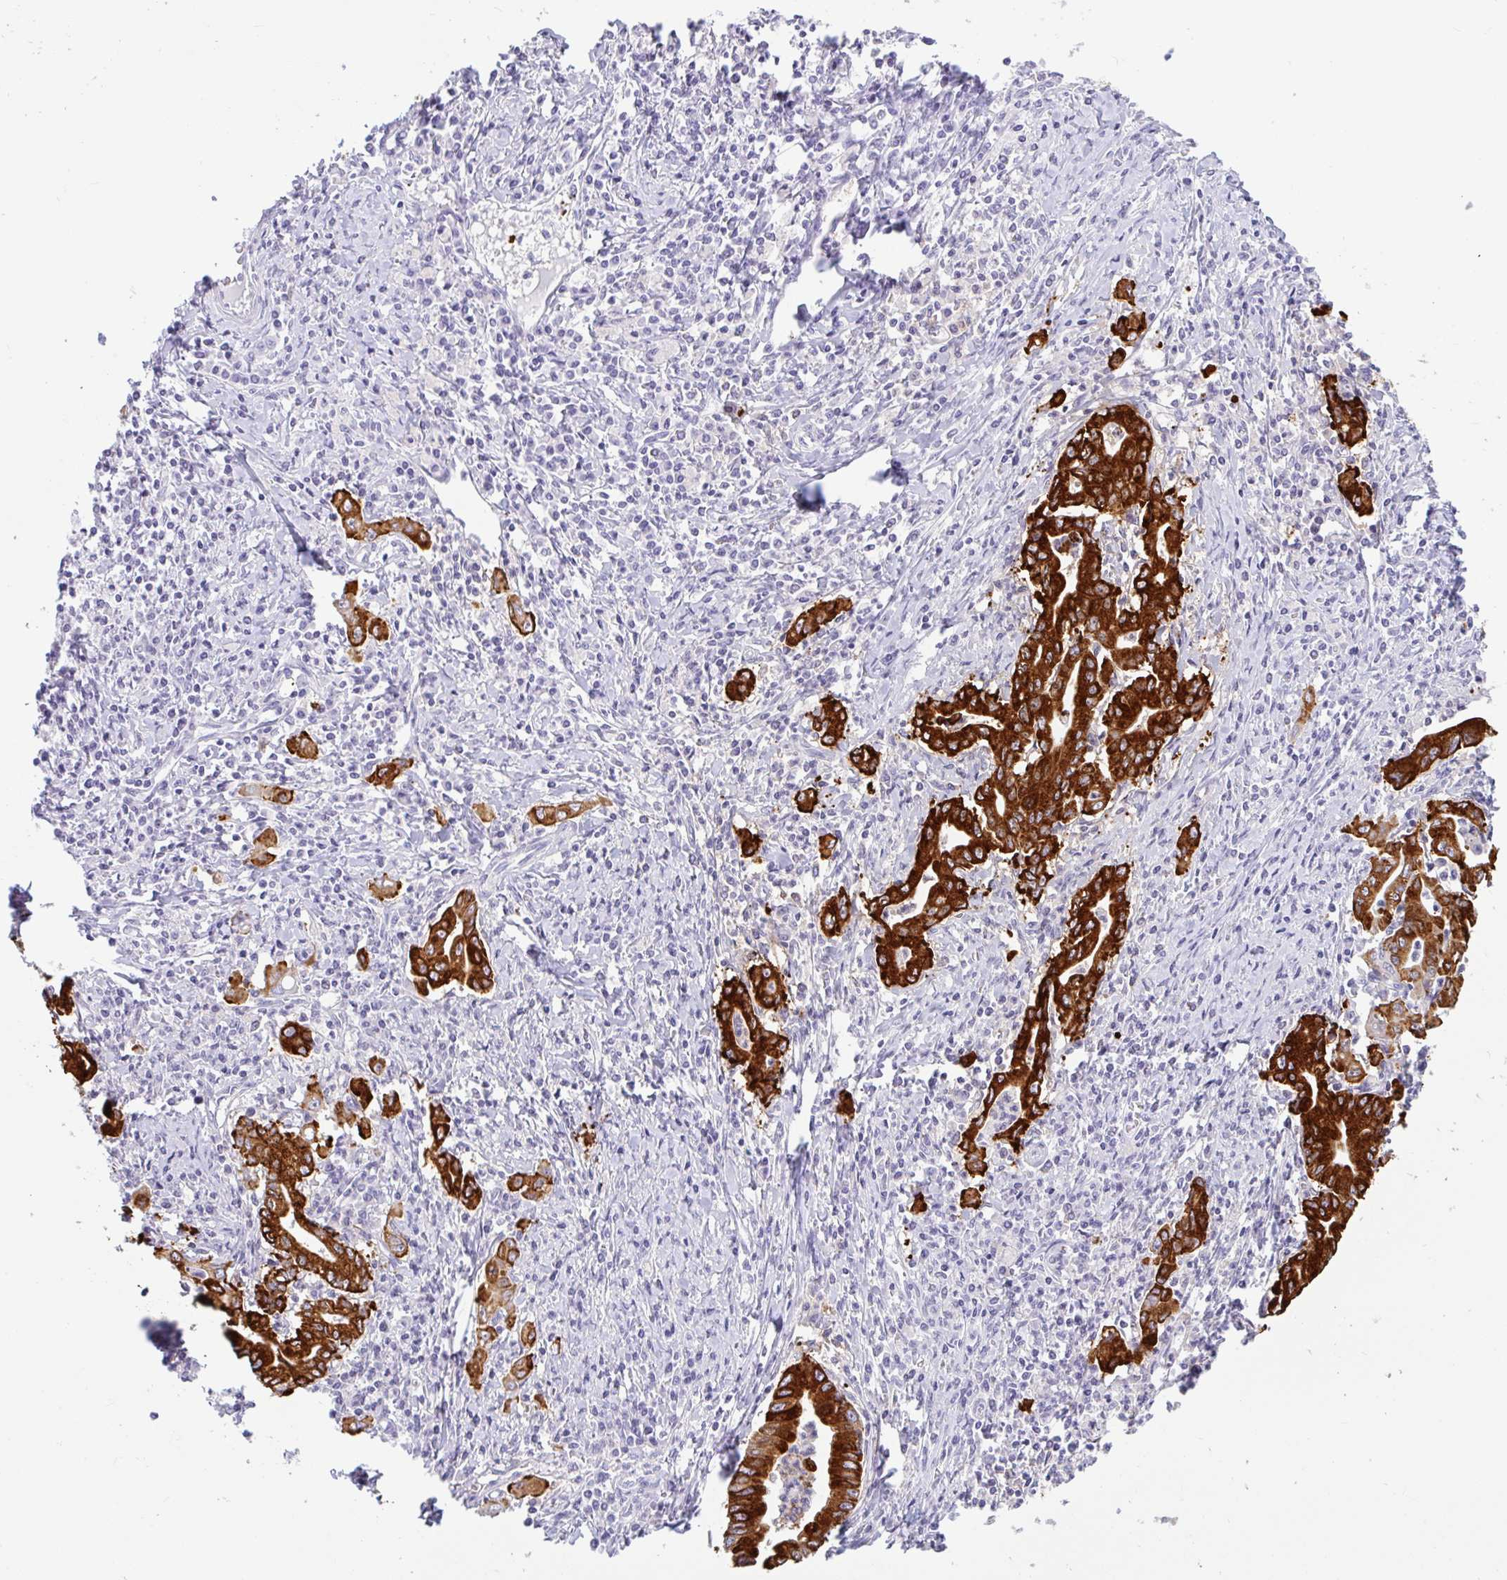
{"staining": {"intensity": "strong", "quantity": ">75%", "location": "cytoplasmic/membranous"}, "tissue": "stomach cancer", "cell_type": "Tumor cells", "image_type": "cancer", "snomed": [{"axis": "morphology", "description": "Adenocarcinoma, NOS"}, {"axis": "topography", "description": "Stomach, upper"}], "caption": "Tumor cells reveal high levels of strong cytoplasmic/membranous expression in approximately >75% of cells in human stomach adenocarcinoma.", "gene": "CTSE", "patient": {"sex": "female", "age": 79}}